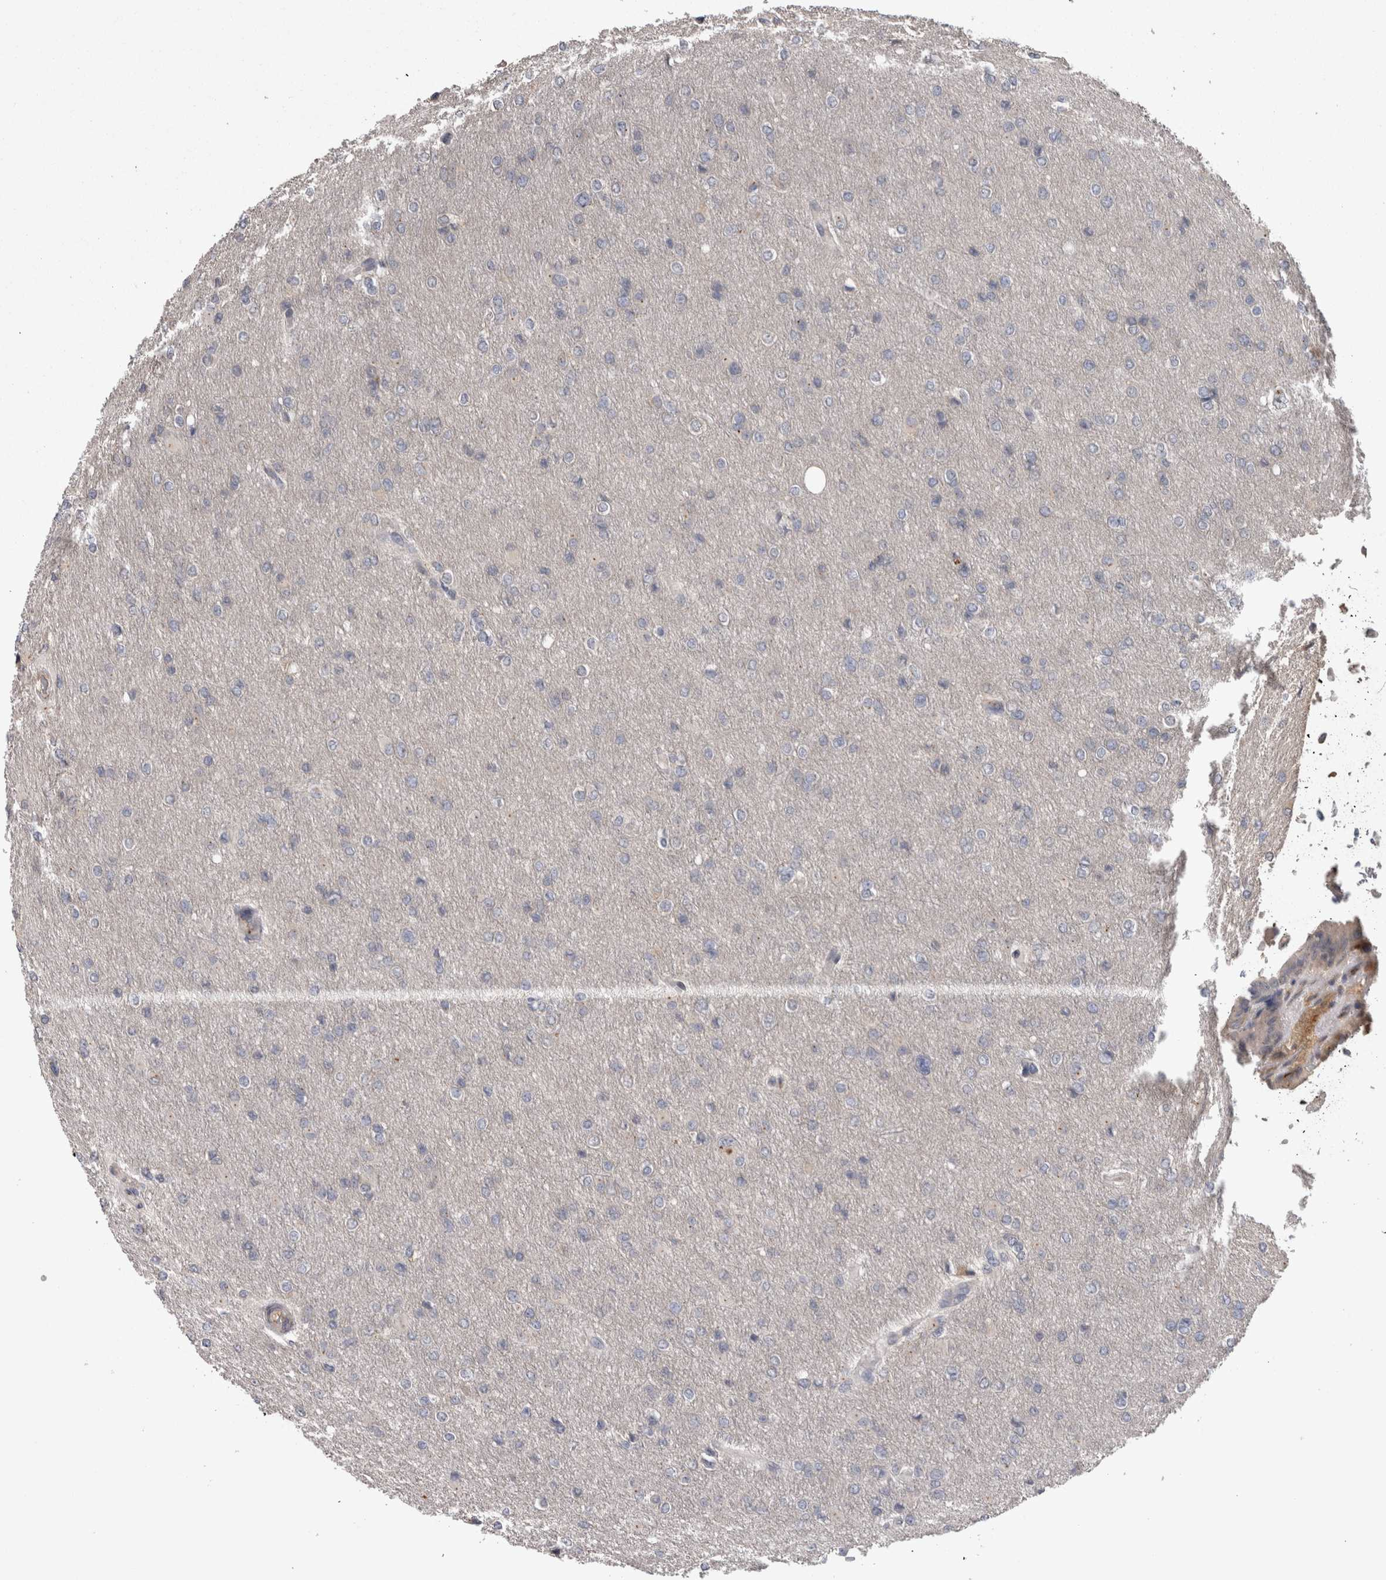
{"staining": {"intensity": "negative", "quantity": "none", "location": "none"}, "tissue": "glioma", "cell_type": "Tumor cells", "image_type": "cancer", "snomed": [{"axis": "morphology", "description": "Glioma, malignant, High grade"}, {"axis": "topography", "description": "Cerebral cortex"}], "caption": "DAB immunohistochemical staining of human malignant glioma (high-grade) demonstrates no significant positivity in tumor cells.", "gene": "STC1", "patient": {"sex": "female", "age": 36}}